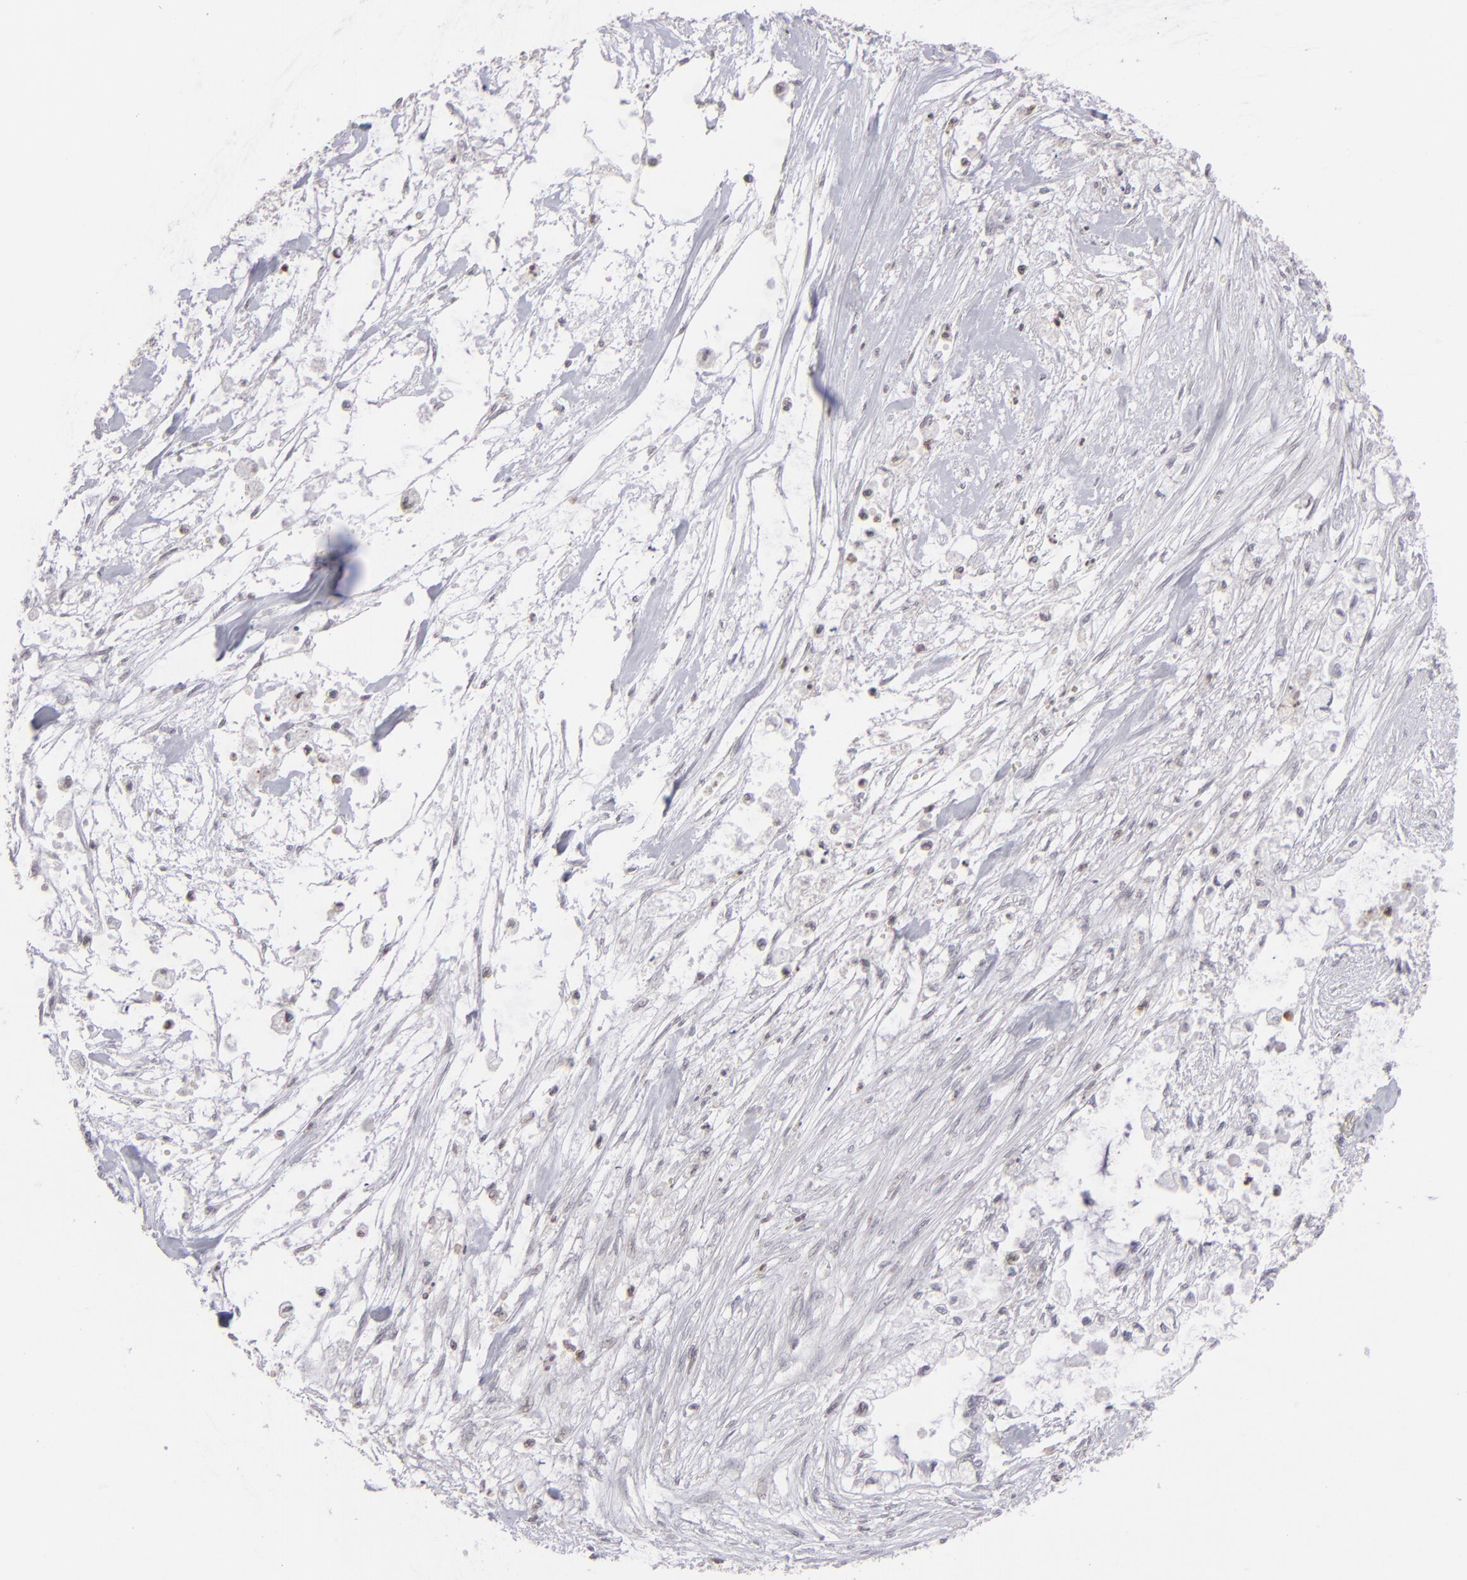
{"staining": {"intensity": "negative", "quantity": "none", "location": "none"}, "tissue": "pancreatic cancer", "cell_type": "Tumor cells", "image_type": "cancer", "snomed": [{"axis": "morphology", "description": "Adenocarcinoma, NOS"}, {"axis": "topography", "description": "Pancreas"}], "caption": "Immunohistochemistry of human pancreatic cancer (adenocarcinoma) displays no staining in tumor cells.", "gene": "CLDN2", "patient": {"sex": "male", "age": 79}}